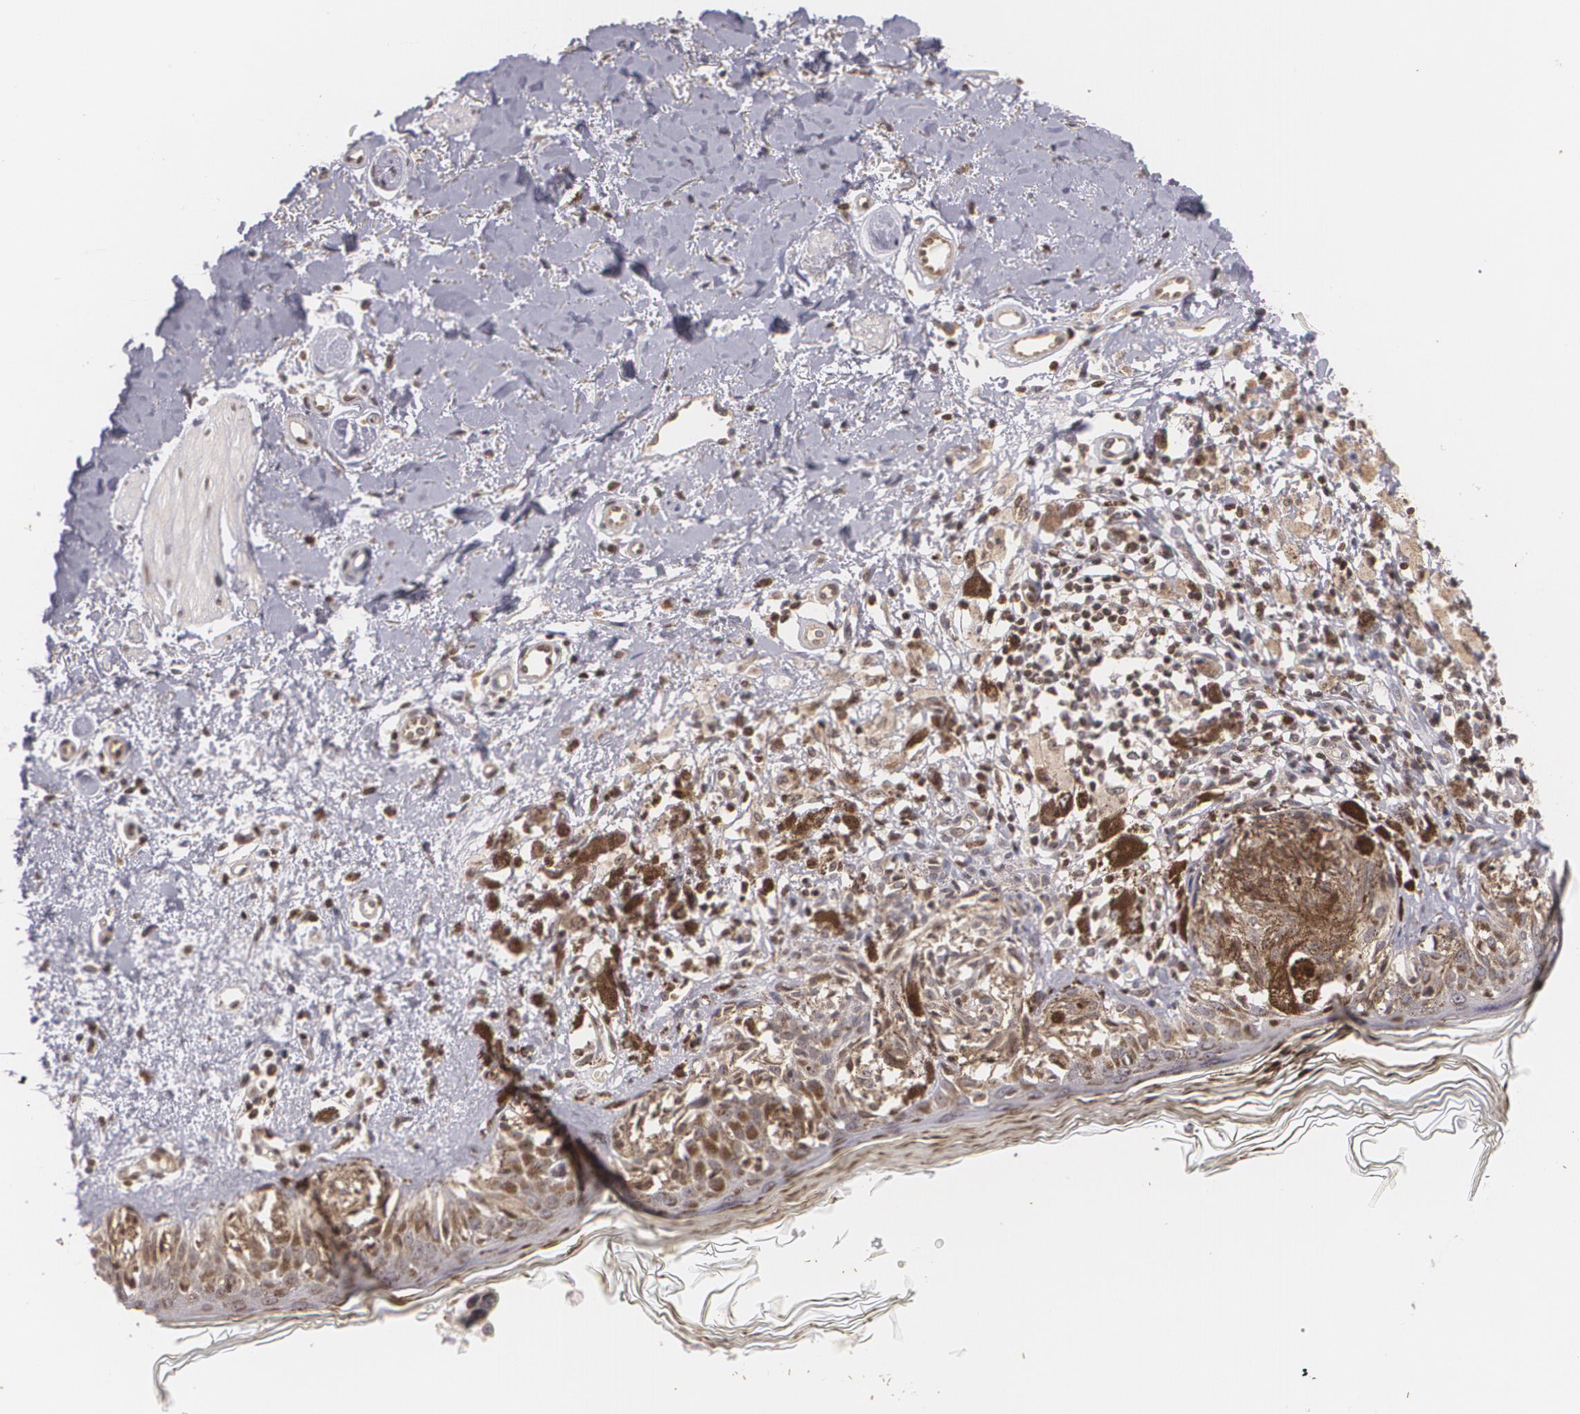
{"staining": {"intensity": "weak", "quantity": ">75%", "location": "cytoplasmic/membranous"}, "tissue": "melanoma", "cell_type": "Tumor cells", "image_type": "cancer", "snomed": [{"axis": "morphology", "description": "Malignant melanoma, NOS"}, {"axis": "topography", "description": "Skin"}], "caption": "Melanoma stained with DAB immunohistochemistry (IHC) displays low levels of weak cytoplasmic/membranous staining in about >75% of tumor cells.", "gene": "VAV3", "patient": {"sex": "male", "age": 88}}